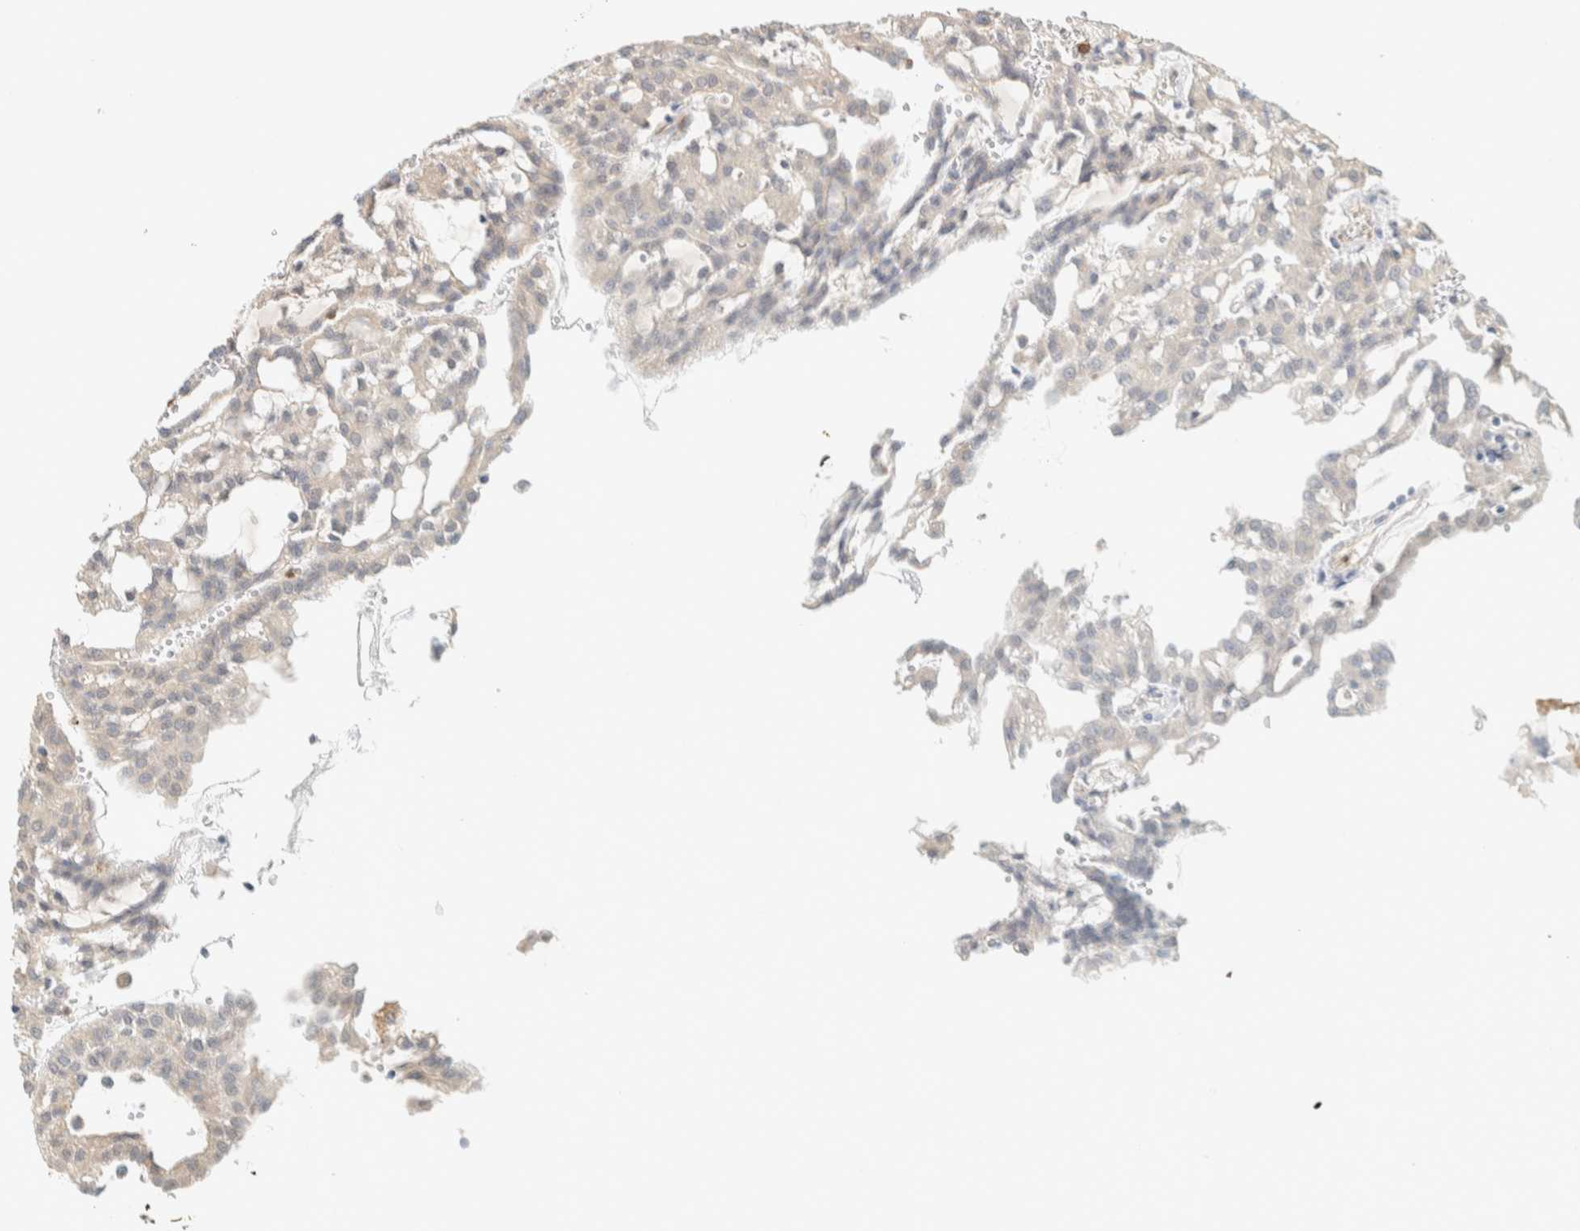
{"staining": {"intensity": "negative", "quantity": "none", "location": "none"}, "tissue": "renal cancer", "cell_type": "Tumor cells", "image_type": "cancer", "snomed": [{"axis": "morphology", "description": "Adenocarcinoma, NOS"}, {"axis": "topography", "description": "Kidney"}], "caption": "Human renal adenocarcinoma stained for a protein using immunohistochemistry (IHC) reveals no staining in tumor cells.", "gene": "TTC3", "patient": {"sex": "male", "age": 63}}